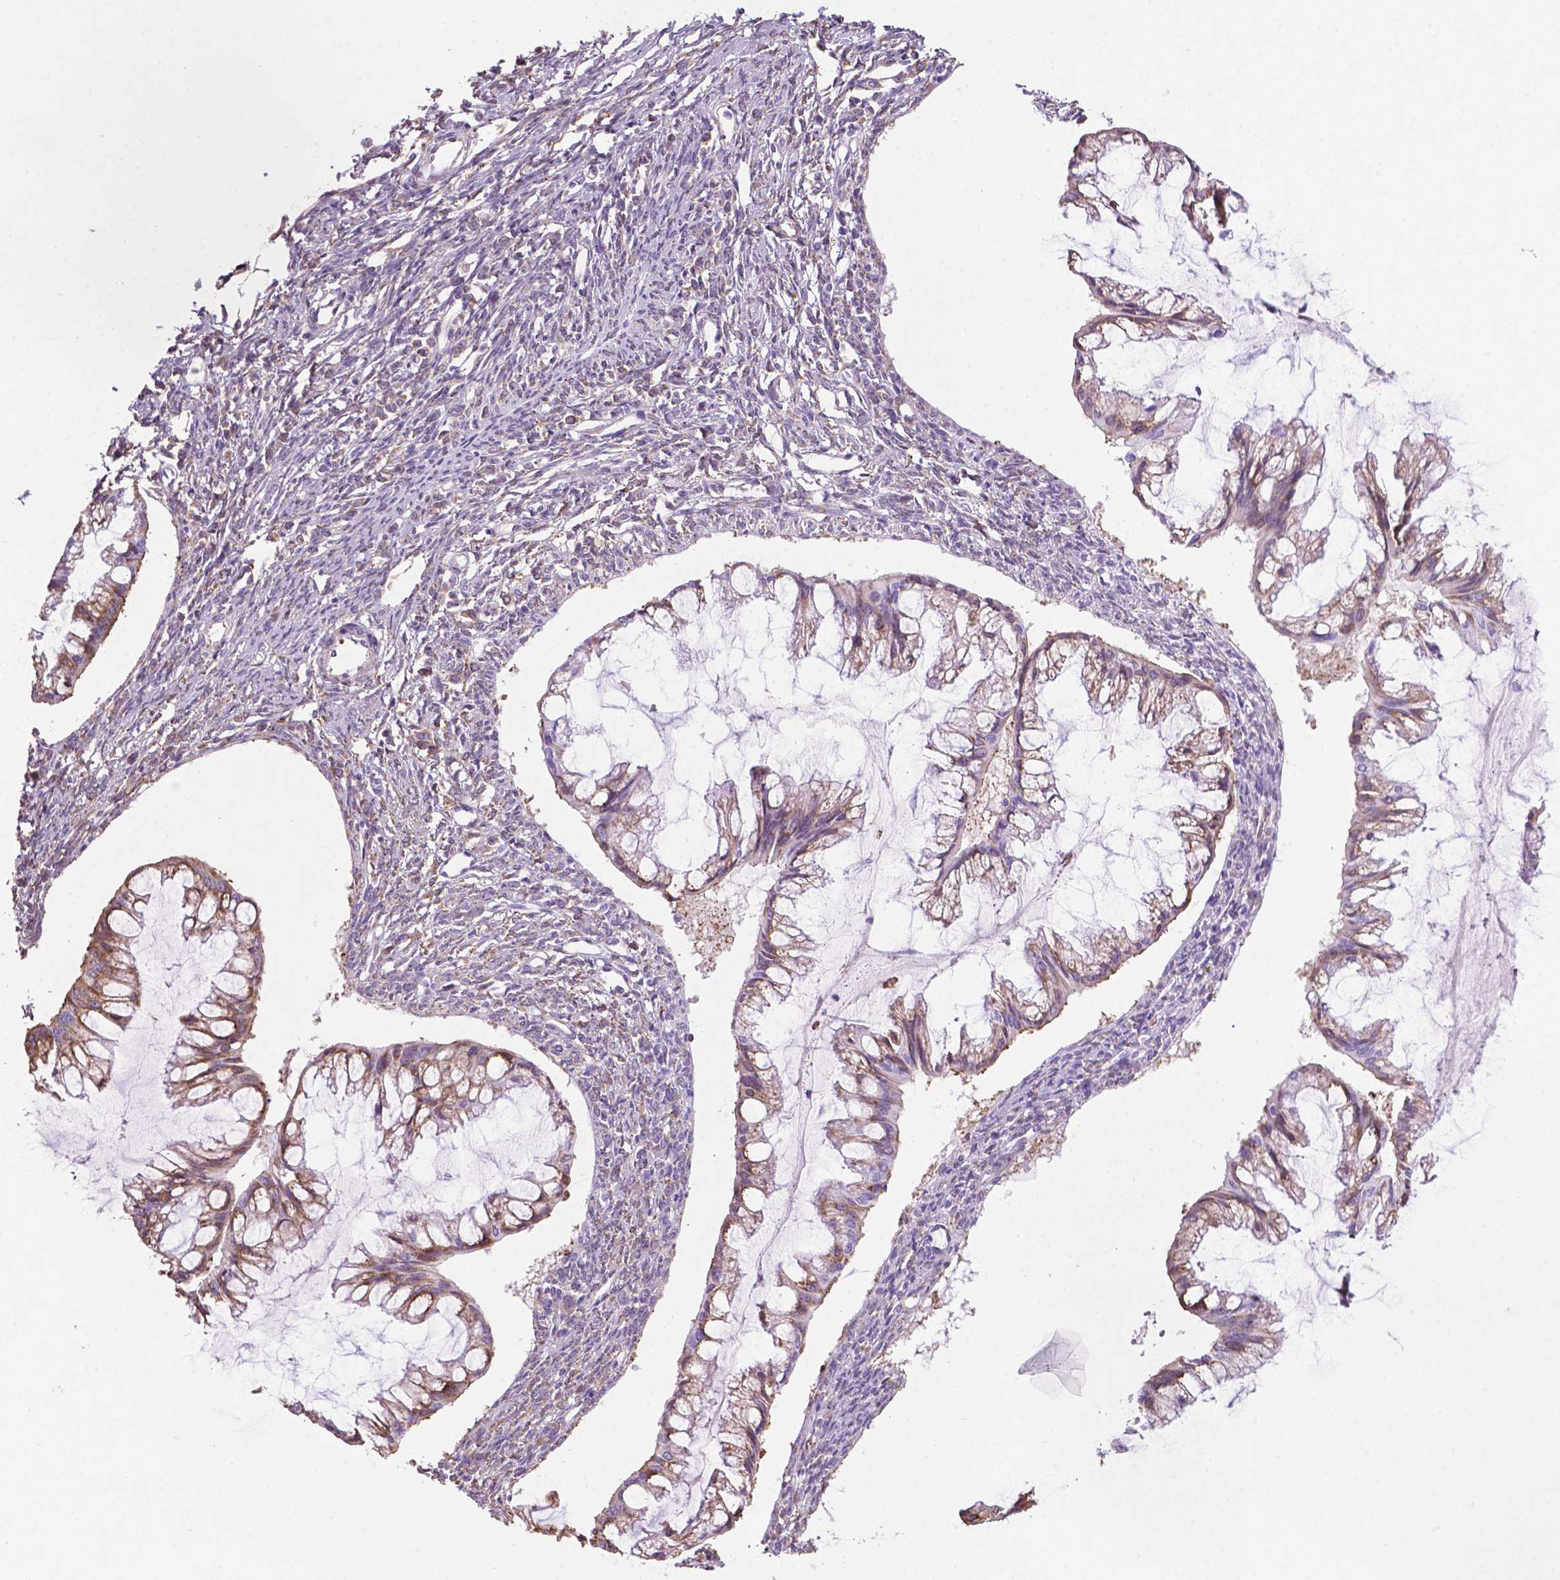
{"staining": {"intensity": "moderate", "quantity": "25%-75%", "location": "cytoplasmic/membranous"}, "tissue": "ovarian cancer", "cell_type": "Tumor cells", "image_type": "cancer", "snomed": [{"axis": "morphology", "description": "Cystadenocarcinoma, mucinous, NOS"}, {"axis": "topography", "description": "Ovary"}], "caption": "Immunohistochemistry staining of ovarian cancer (mucinous cystadenocarcinoma), which displays medium levels of moderate cytoplasmic/membranous staining in about 25%-75% of tumor cells indicating moderate cytoplasmic/membranous protein staining. The staining was performed using DAB (brown) for protein detection and nuclei were counterstained in hematoxylin (blue).", "gene": "RPL29", "patient": {"sex": "female", "age": 73}}